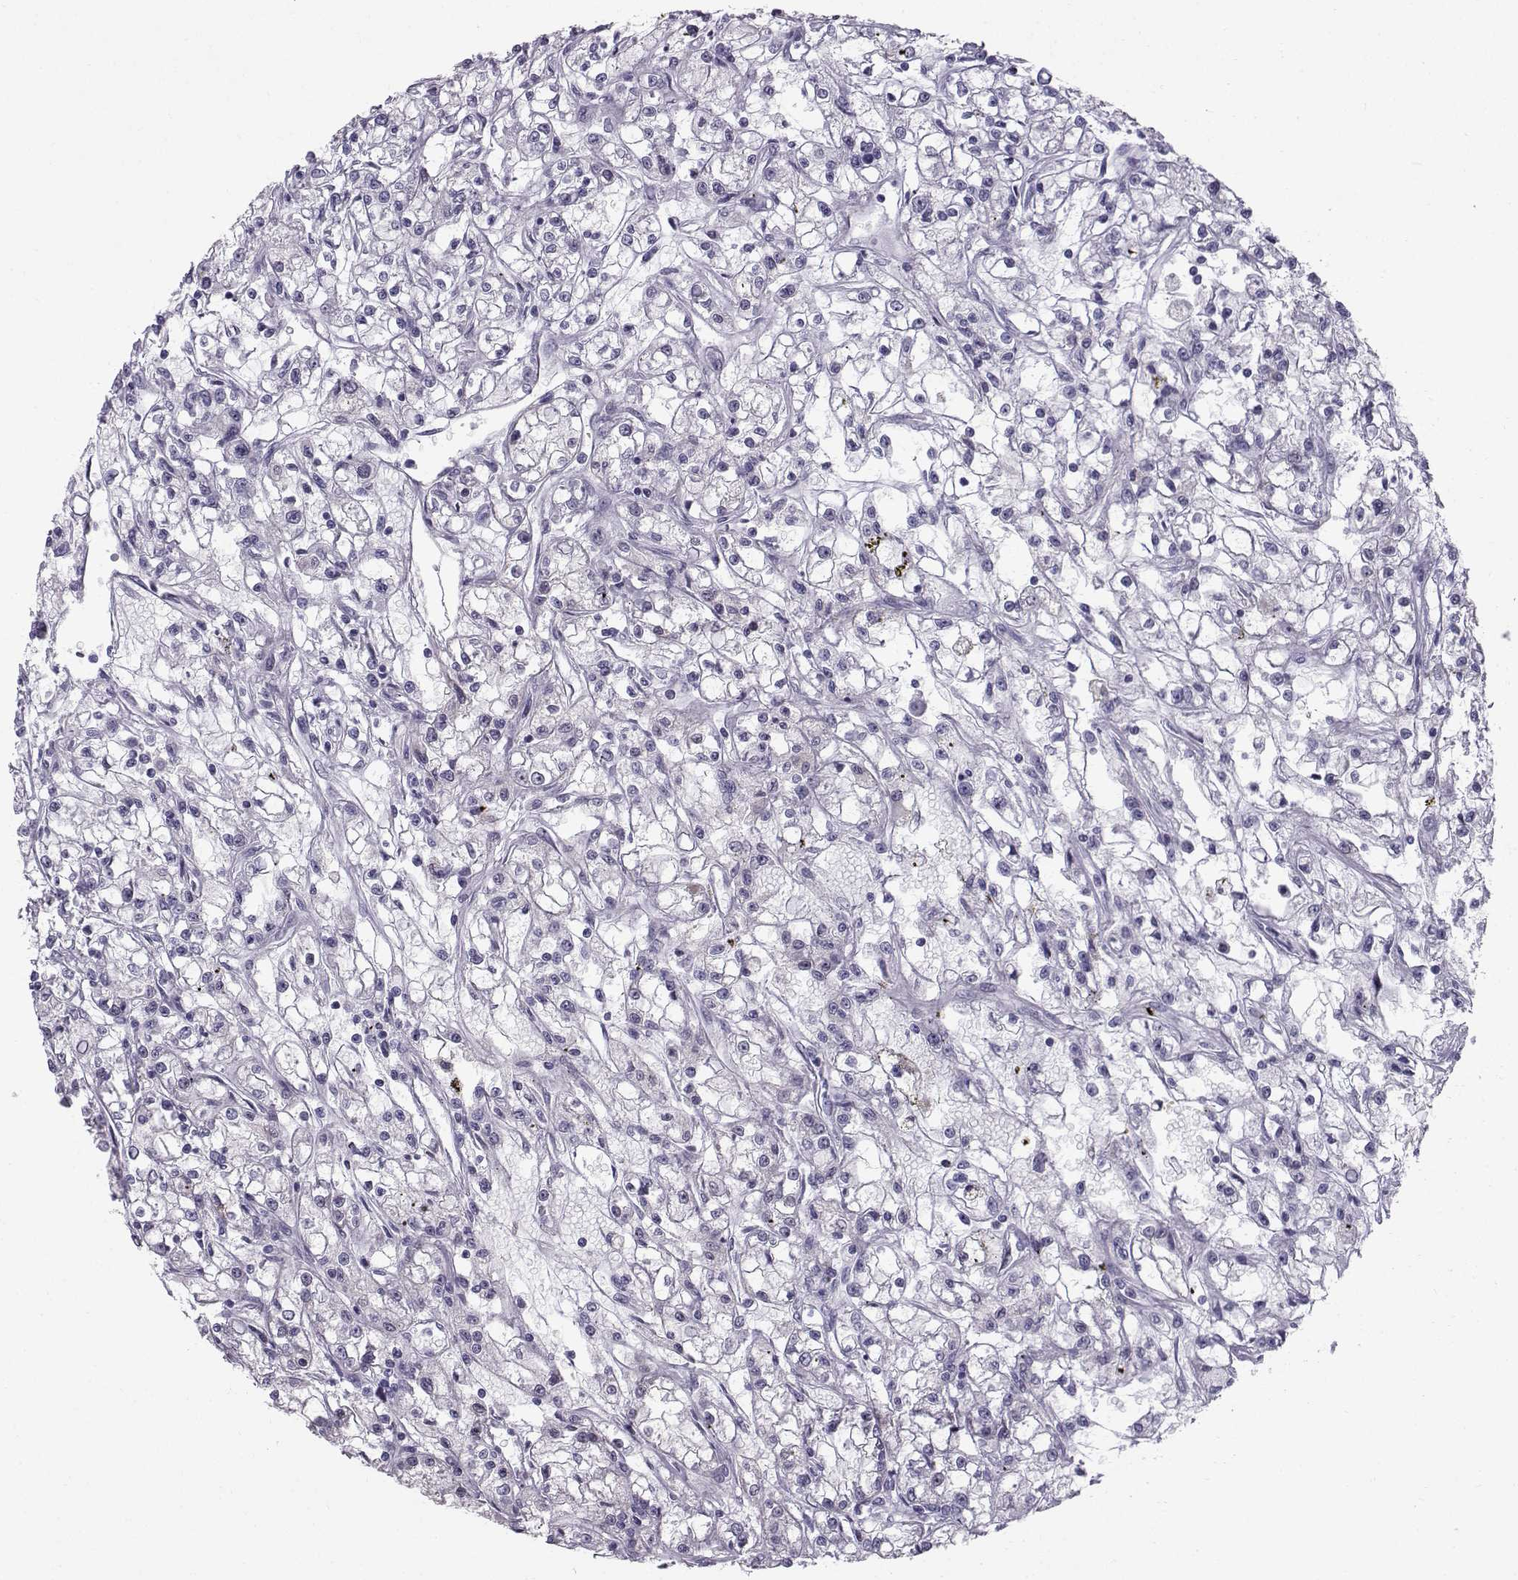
{"staining": {"intensity": "negative", "quantity": "none", "location": "none"}, "tissue": "renal cancer", "cell_type": "Tumor cells", "image_type": "cancer", "snomed": [{"axis": "morphology", "description": "Adenocarcinoma, NOS"}, {"axis": "topography", "description": "Kidney"}], "caption": "The micrograph shows no significant expression in tumor cells of adenocarcinoma (renal).", "gene": "DMRT3", "patient": {"sex": "female", "age": 59}}